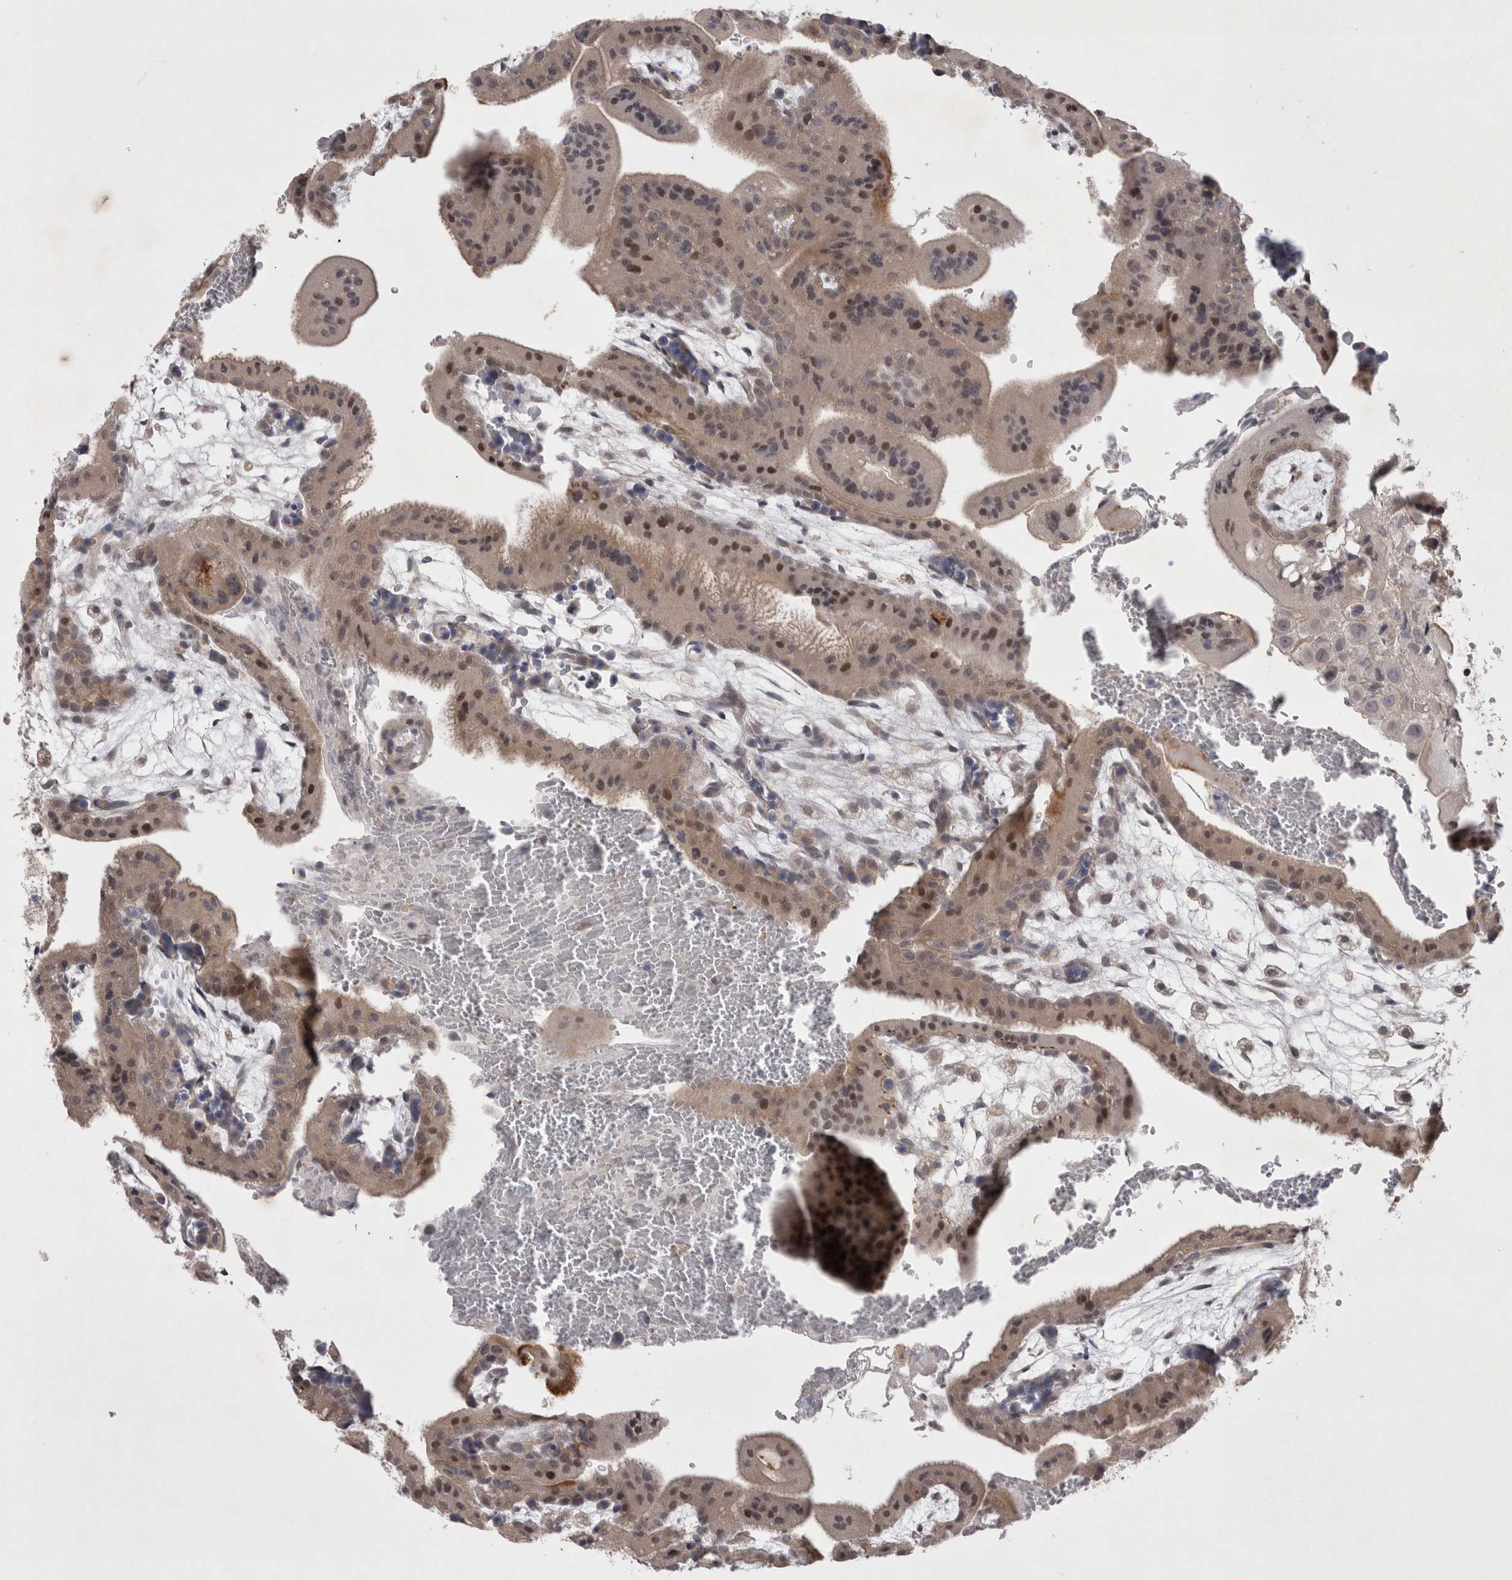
{"staining": {"intensity": "weak", "quantity": "25%-75%", "location": "cytoplasmic/membranous"}, "tissue": "placenta", "cell_type": "Decidual cells", "image_type": "normal", "snomed": [{"axis": "morphology", "description": "Normal tissue, NOS"}, {"axis": "topography", "description": "Placenta"}], "caption": "DAB (3,3'-diaminobenzidine) immunohistochemical staining of benign placenta demonstrates weak cytoplasmic/membranous protein positivity in approximately 25%-75% of decidual cells. (Stains: DAB (3,3'-diaminobenzidine) in brown, nuclei in blue, Microscopy: brightfield microscopy at high magnification).", "gene": "CTBS", "patient": {"sex": "female", "age": 35}}